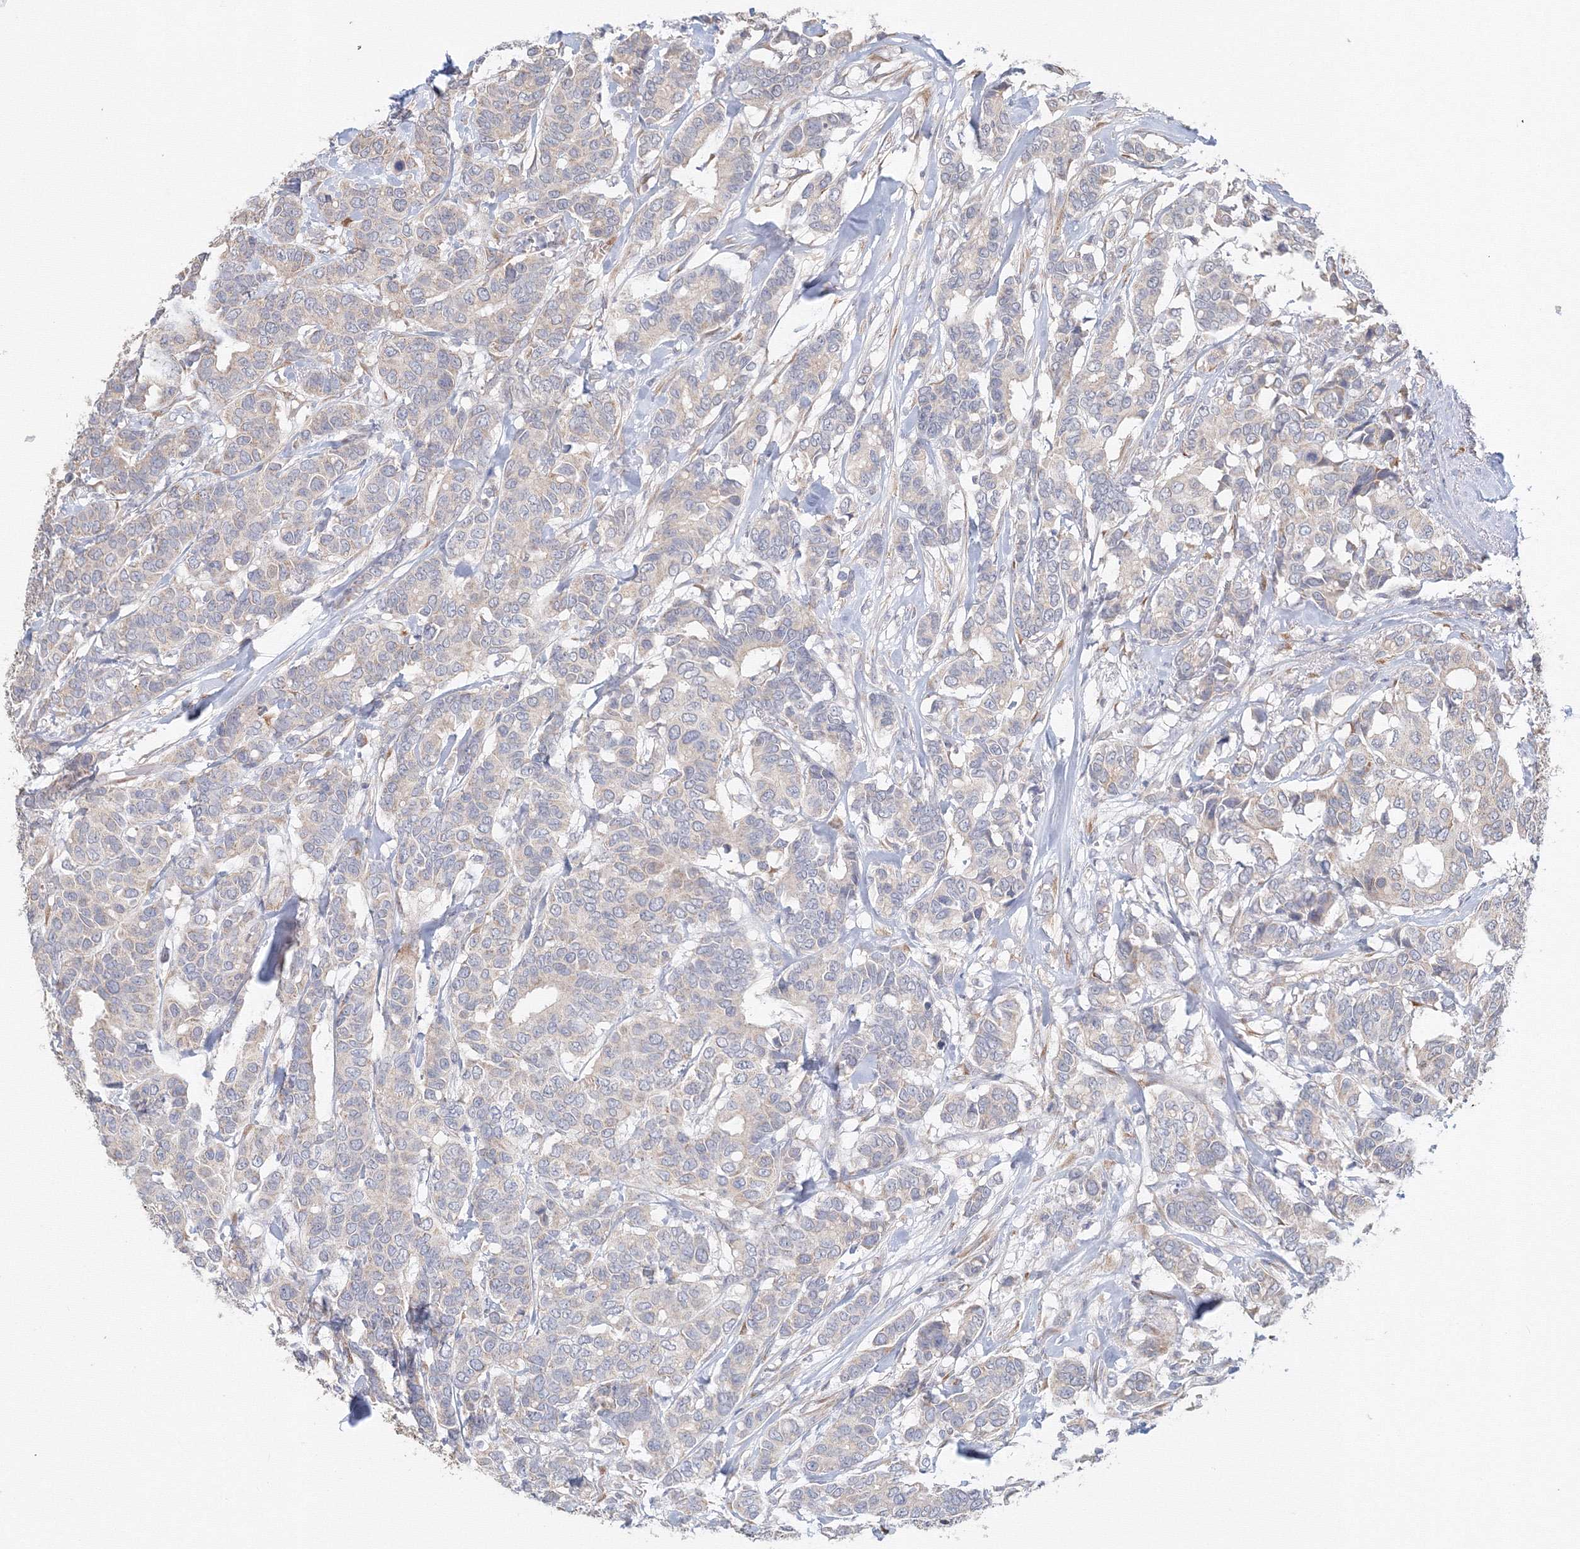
{"staining": {"intensity": "negative", "quantity": "none", "location": "none"}, "tissue": "breast cancer", "cell_type": "Tumor cells", "image_type": "cancer", "snomed": [{"axis": "morphology", "description": "Duct carcinoma"}, {"axis": "topography", "description": "Breast"}], "caption": "Tumor cells are negative for brown protein staining in breast cancer (infiltrating ductal carcinoma).", "gene": "DHRS12", "patient": {"sex": "female", "age": 87}}